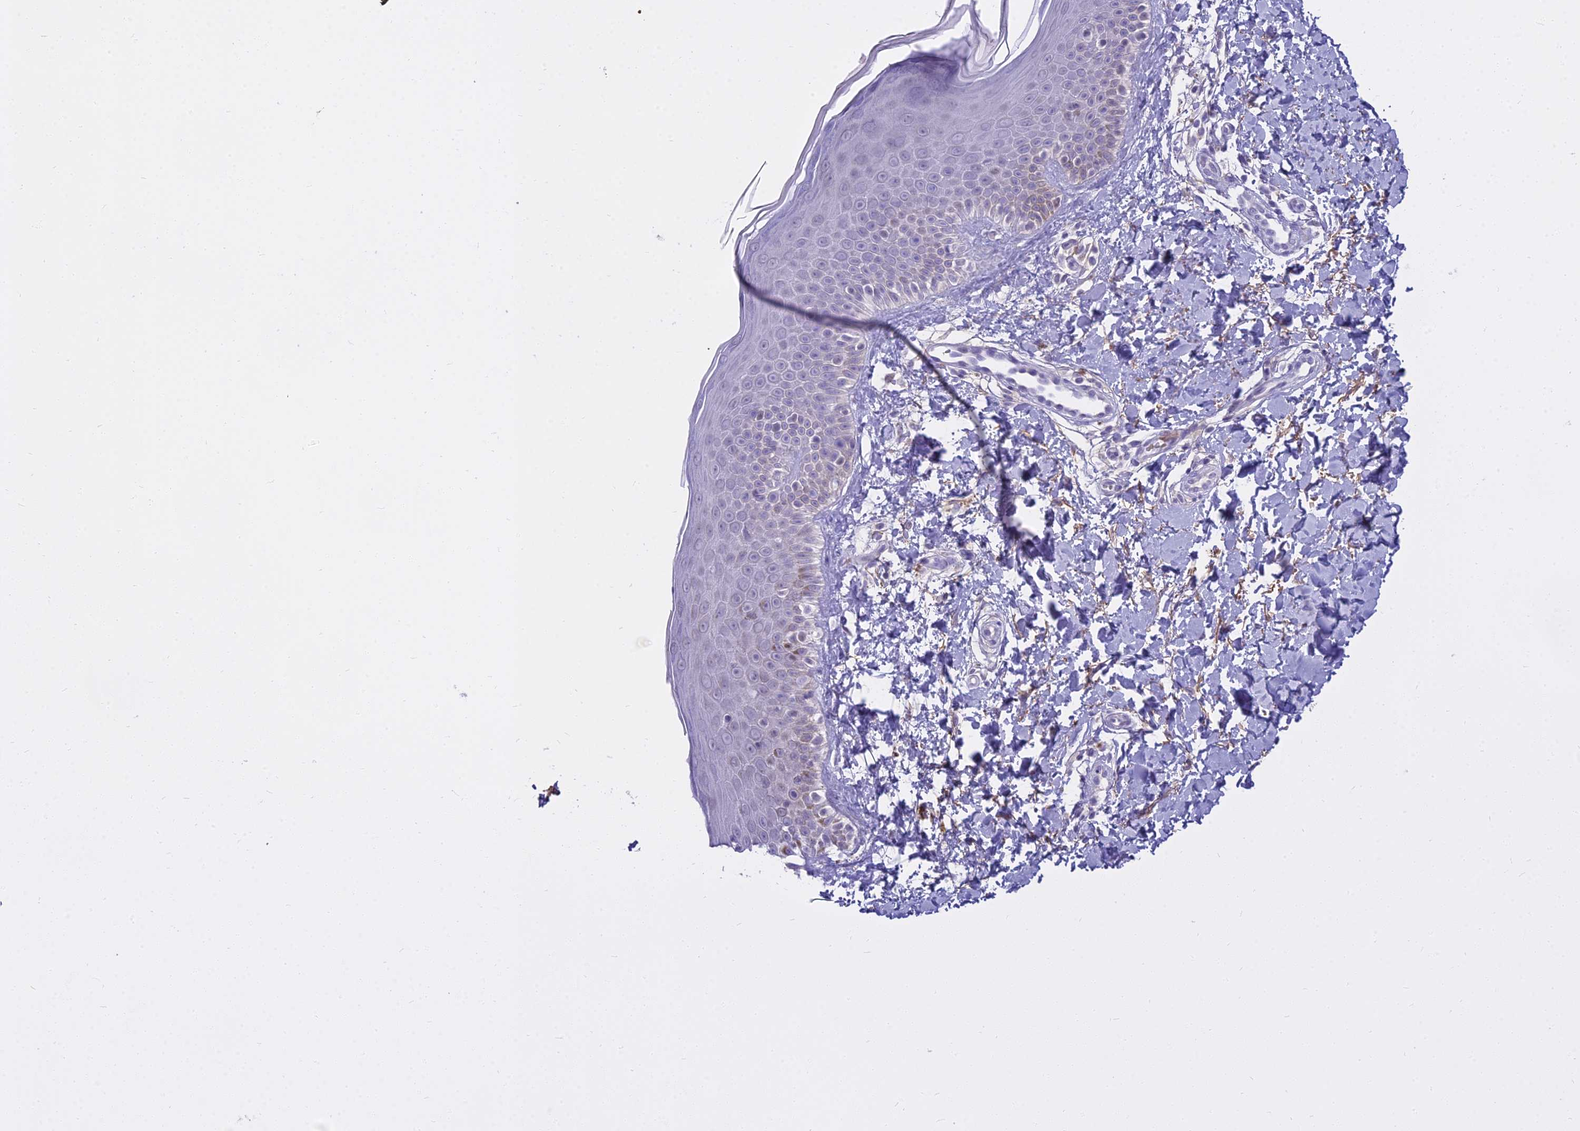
{"staining": {"intensity": "weak", "quantity": "<25%", "location": "cytoplasmic/membranous"}, "tissue": "skin", "cell_type": "Fibroblasts", "image_type": "normal", "snomed": [{"axis": "morphology", "description": "Normal tissue, NOS"}, {"axis": "topography", "description": "Skin"}], "caption": "Immunohistochemistry (IHC) histopathology image of unremarkable skin stained for a protein (brown), which displays no positivity in fibroblasts.", "gene": "OSTN", "patient": {"sex": "male", "age": 52}}